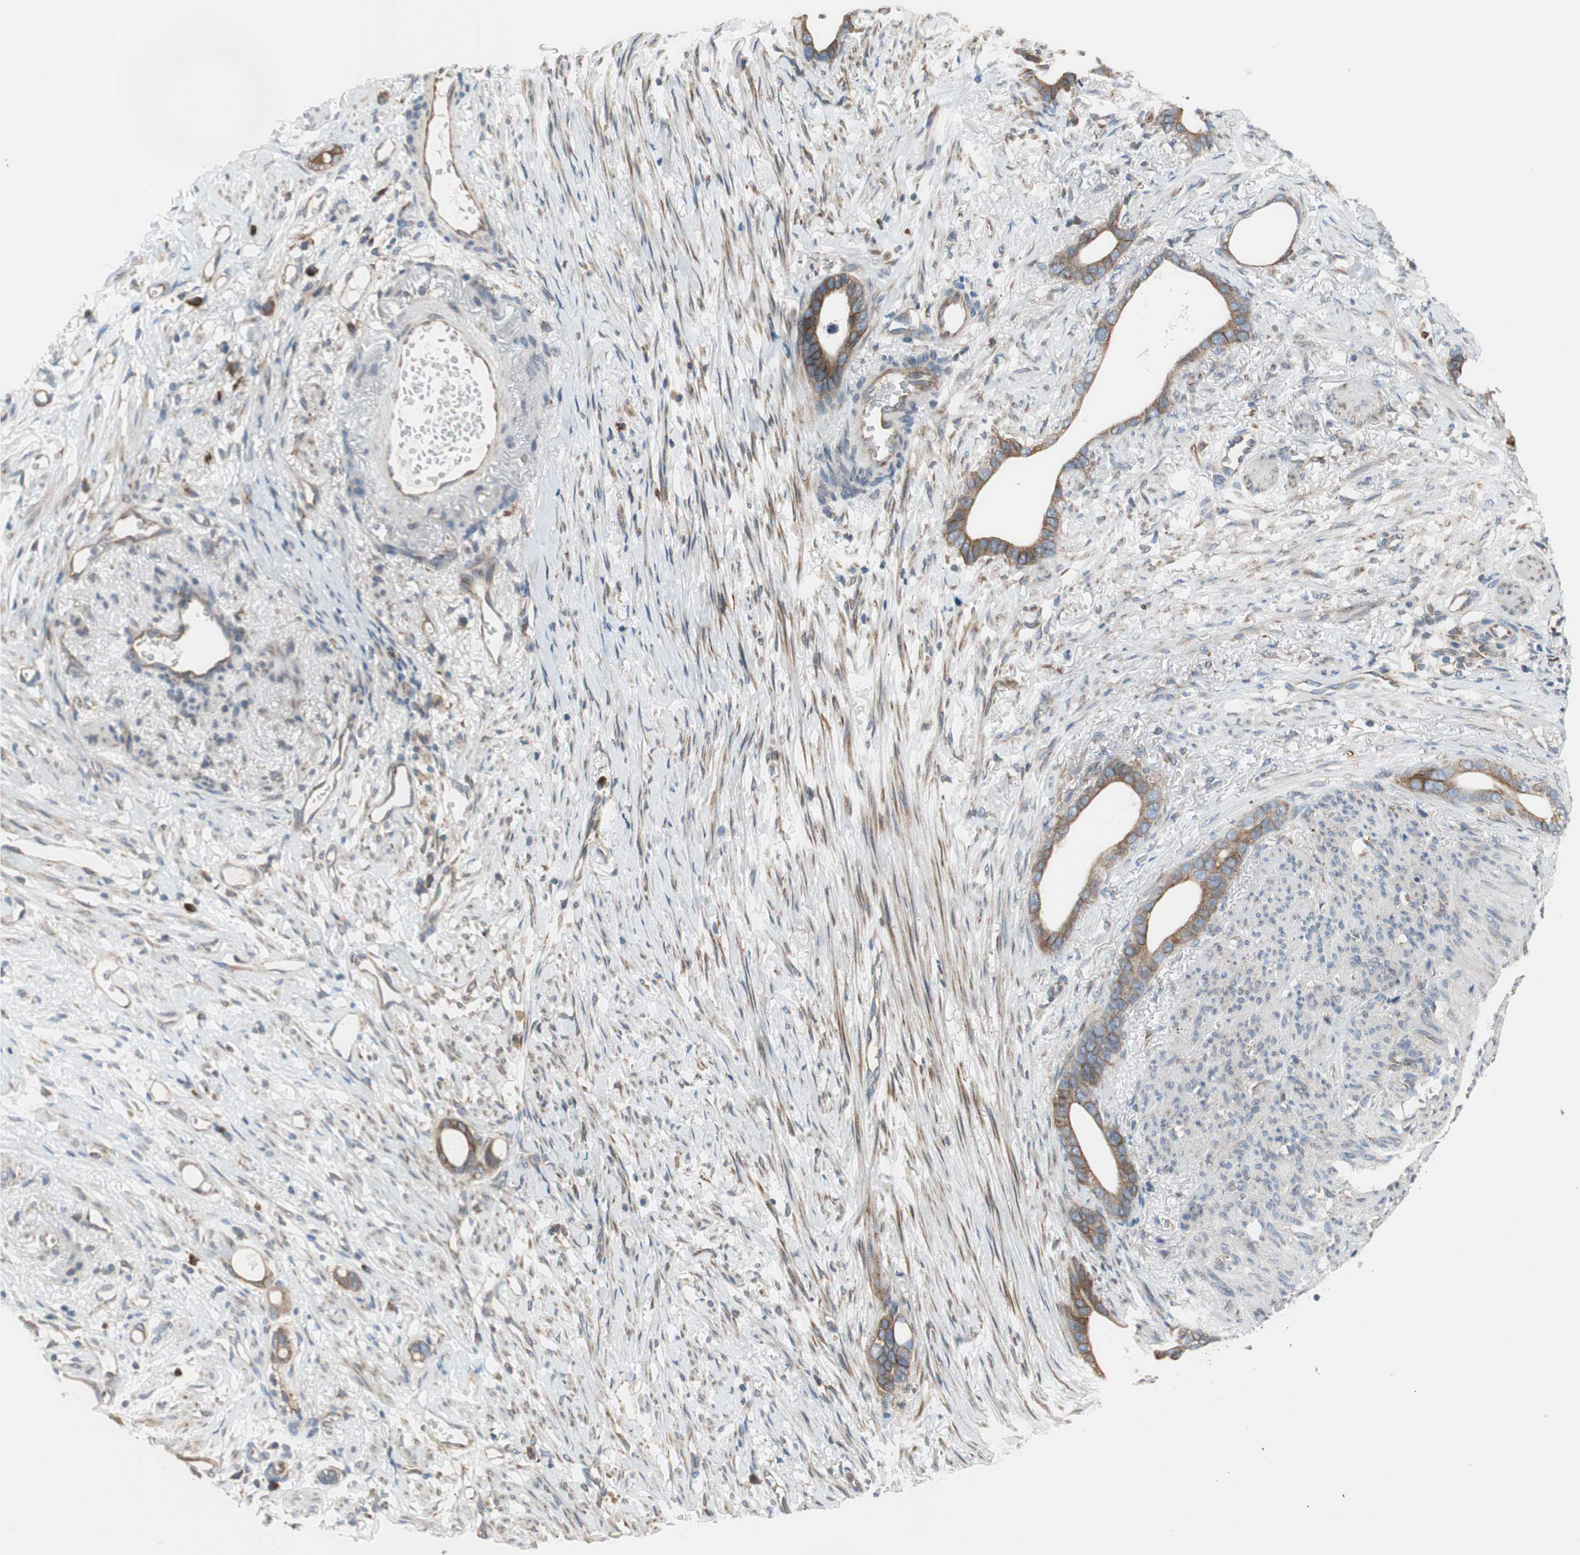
{"staining": {"intensity": "moderate", "quantity": ">75%", "location": "cytoplasmic/membranous"}, "tissue": "stomach cancer", "cell_type": "Tumor cells", "image_type": "cancer", "snomed": [{"axis": "morphology", "description": "Adenocarcinoma, NOS"}, {"axis": "topography", "description": "Stomach"}], "caption": "IHC of human adenocarcinoma (stomach) demonstrates medium levels of moderate cytoplasmic/membranous positivity in approximately >75% of tumor cells.", "gene": "CLCC1", "patient": {"sex": "female", "age": 75}}